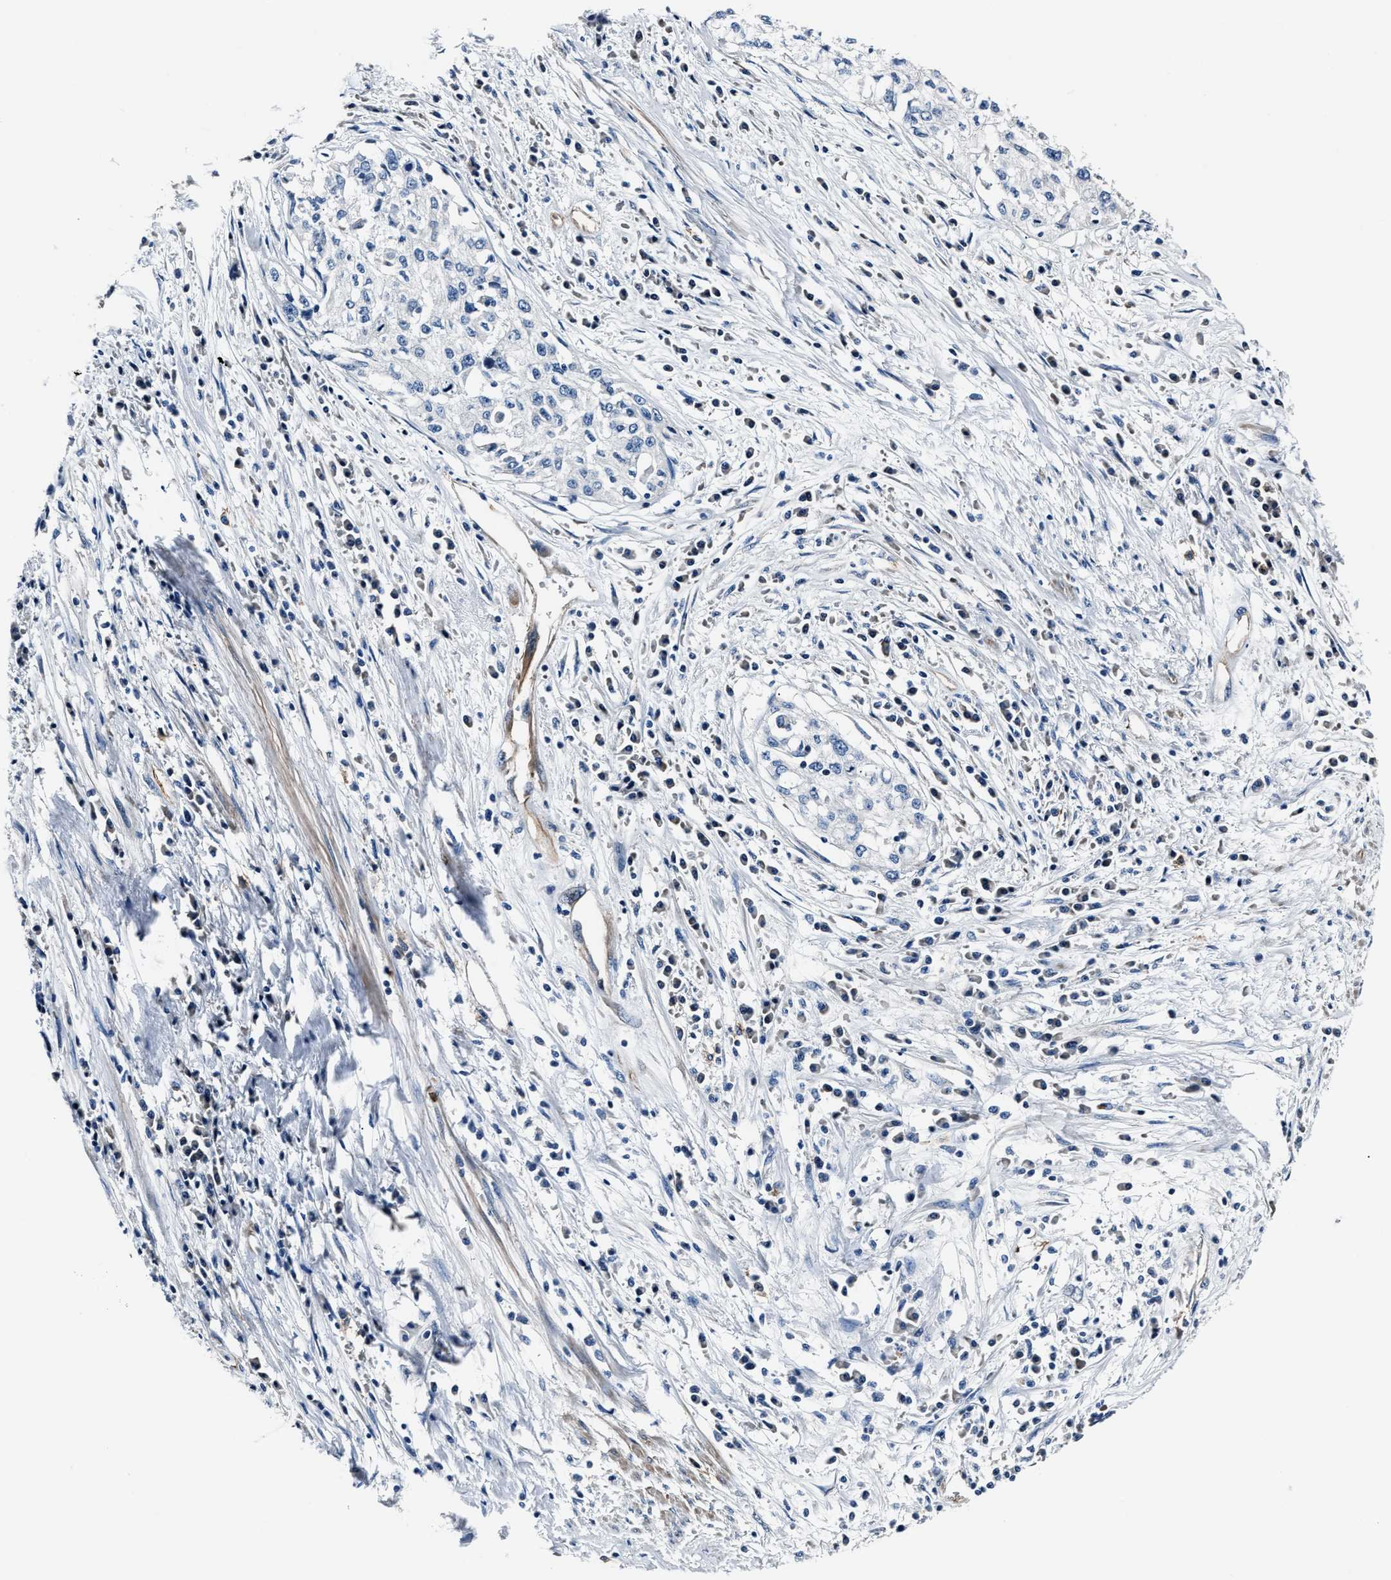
{"staining": {"intensity": "negative", "quantity": "none", "location": "none"}, "tissue": "cervical cancer", "cell_type": "Tumor cells", "image_type": "cancer", "snomed": [{"axis": "morphology", "description": "Squamous cell carcinoma, NOS"}, {"axis": "topography", "description": "Cervix"}], "caption": "Tumor cells are negative for protein expression in human cervical squamous cell carcinoma. Nuclei are stained in blue.", "gene": "MPDZ", "patient": {"sex": "female", "age": 57}}